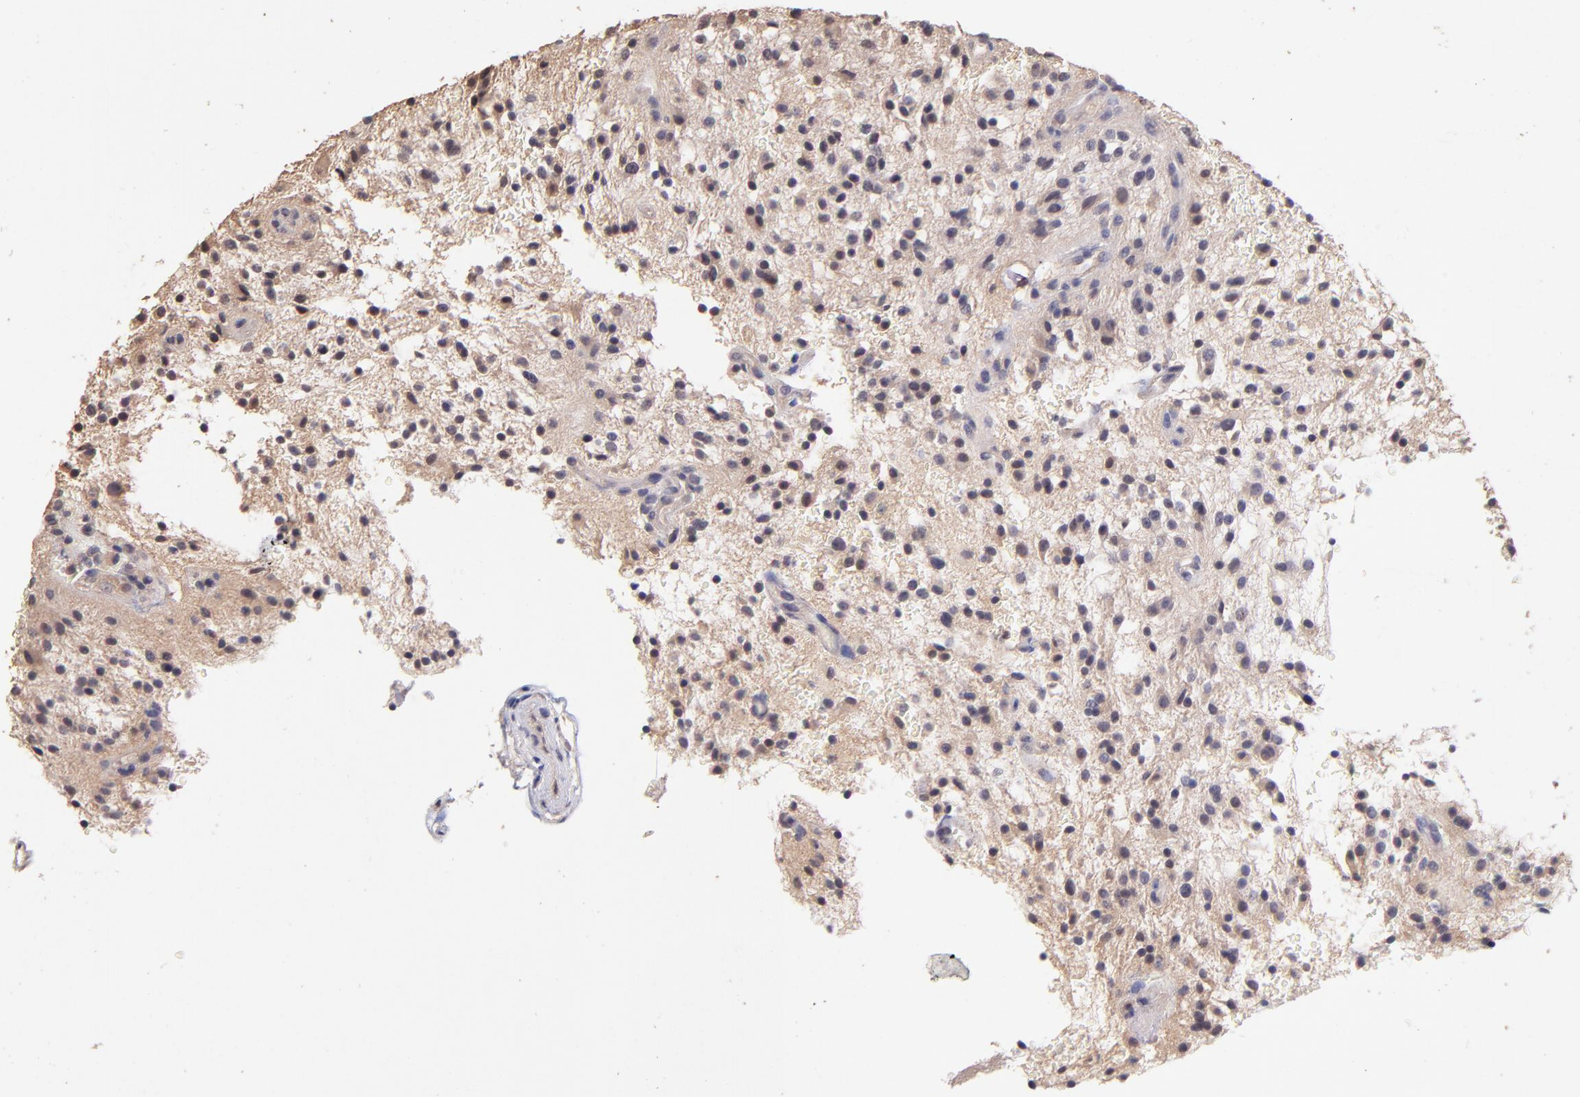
{"staining": {"intensity": "weak", "quantity": "25%-75%", "location": "nuclear"}, "tissue": "glioma", "cell_type": "Tumor cells", "image_type": "cancer", "snomed": [{"axis": "morphology", "description": "Glioma, malignant, NOS"}, {"axis": "topography", "description": "Cerebellum"}], "caption": "Weak nuclear protein positivity is appreciated in approximately 25%-75% of tumor cells in malignant glioma.", "gene": "RNASEL", "patient": {"sex": "female", "age": 10}}